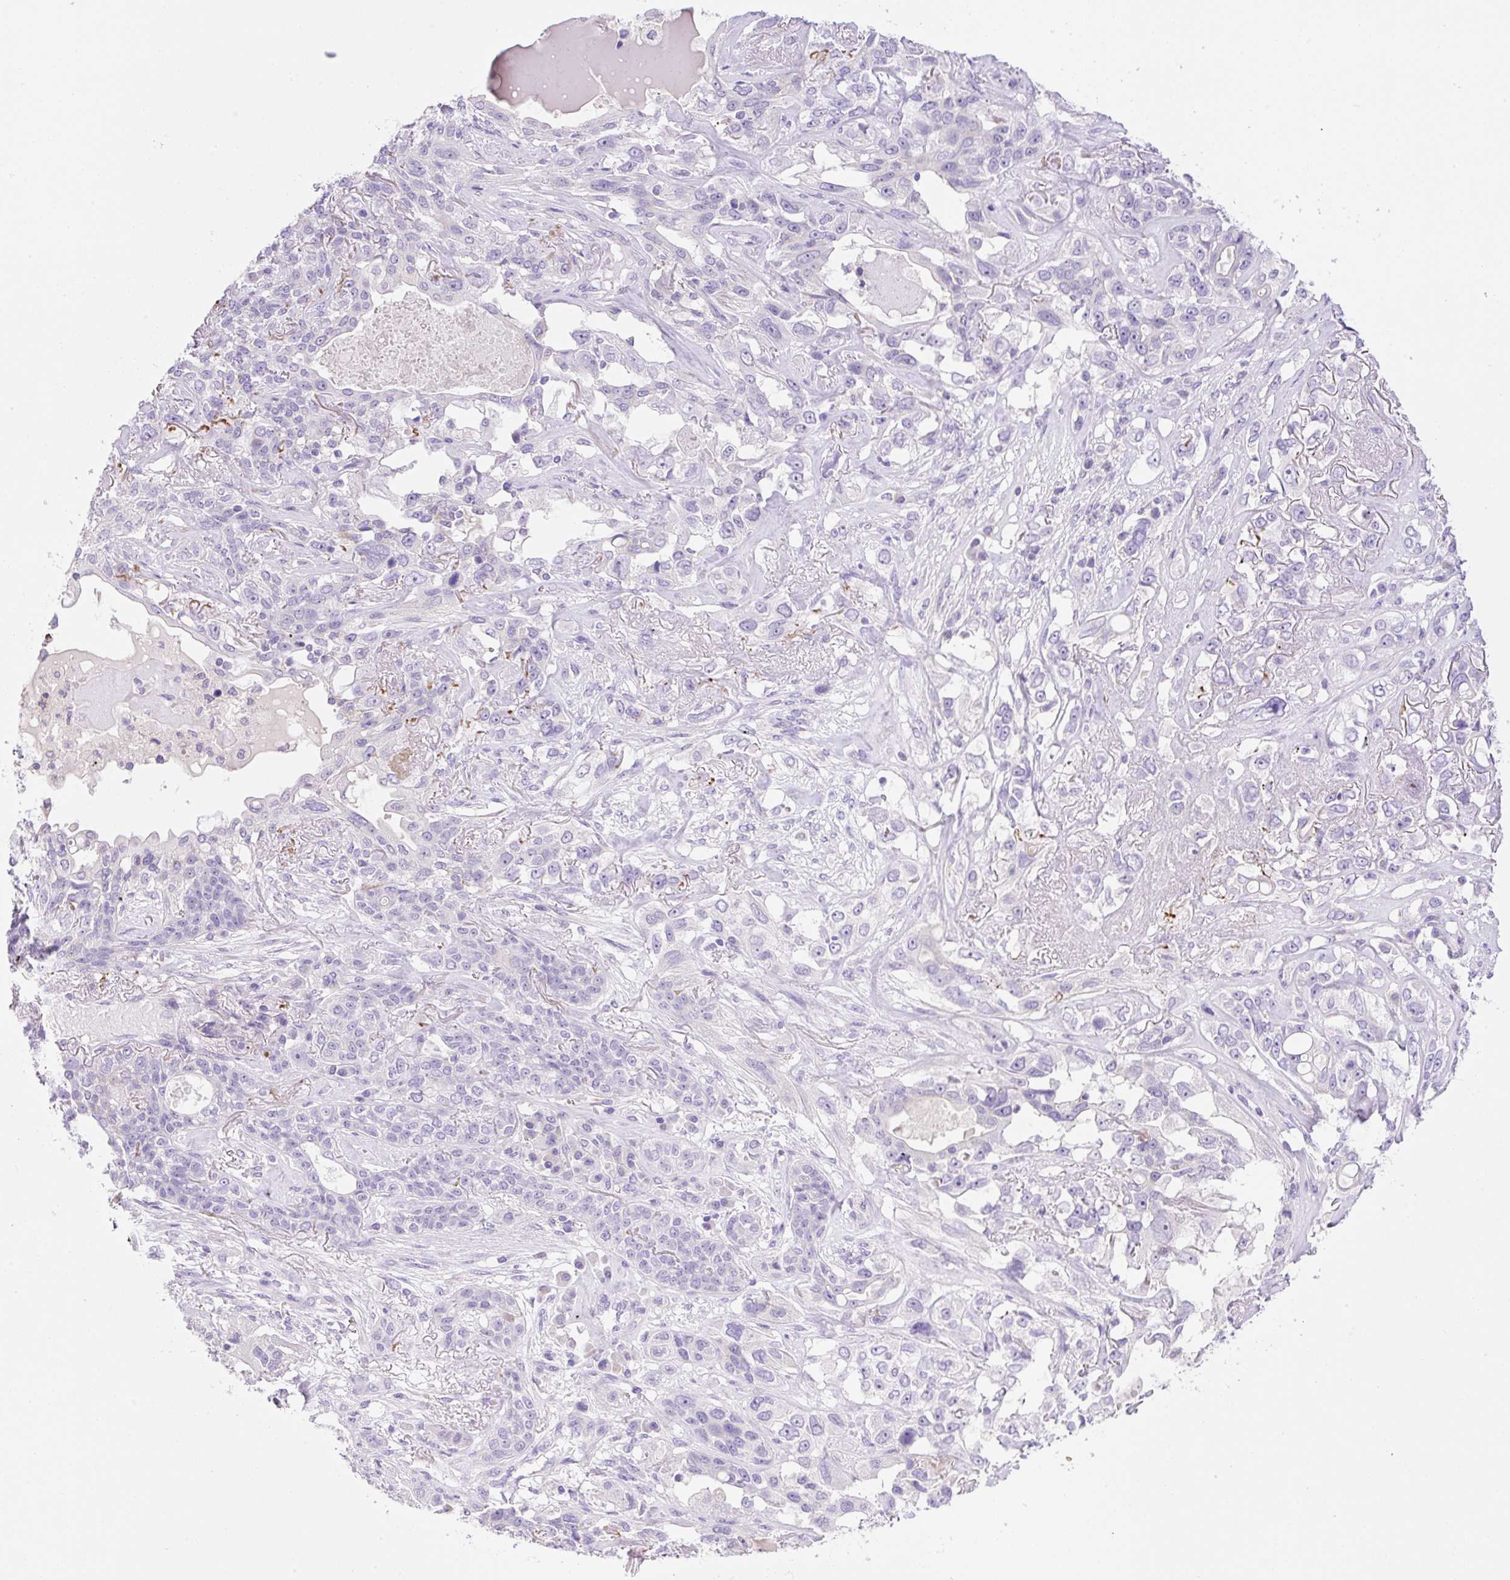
{"staining": {"intensity": "negative", "quantity": "none", "location": "none"}, "tissue": "lung cancer", "cell_type": "Tumor cells", "image_type": "cancer", "snomed": [{"axis": "morphology", "description": "Squamous cell carcinoma, NOS"}, {"axis": "topography", "description": "Lung"}], "caption": "Lung squamous cell carcinoma was stained to show a protein in brown. There is no significant expression in tumor cells. The staining was performed using DAB to visualize the protein expression in brown, while the nuclei were stained in blue with hematoxylin (Magnification: 20x).", "gene": "NDST3", "patient": {"sex": "female", "age": 70}}